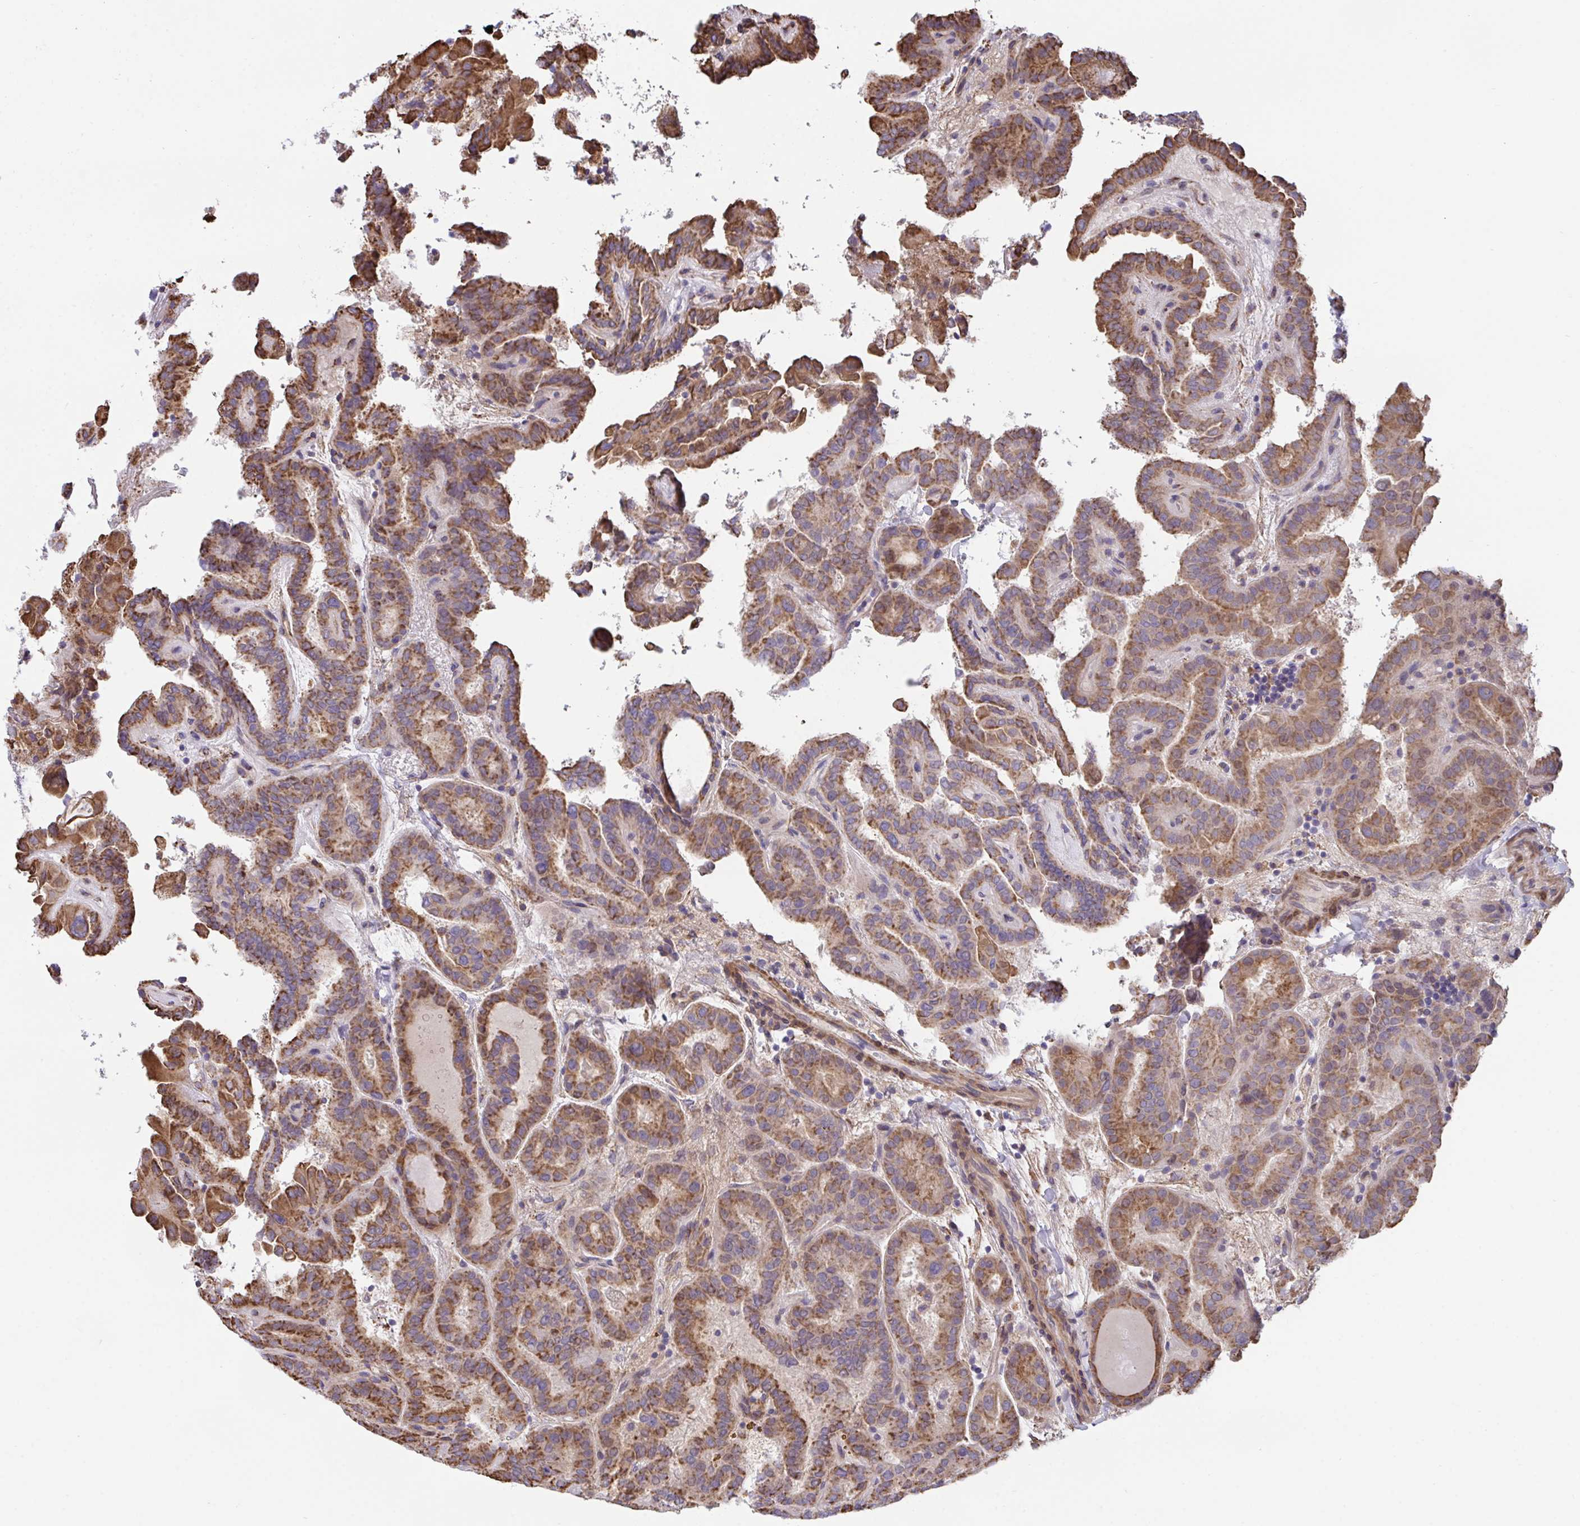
{"staining": {"intensity": "moderate", "quantity": ">75%", "location": "cytoplasmic/membranous"}, "tissue": "thyroid cancer", "cell_type": "Tumor cells", "image_type": "cancer", "snomed": [{"axis": "morphology", "description": "Papillary adenocarcinoma, NOS"}, {"axis": "topography", "description": "Thyroid gland"}], "caption": "Human papillary adenocarcinoma (thyroid) stained with a protein marker exhibits moderate staining in tumor cells.", "gene": "PPIH", "patient": {"sex": "female", "age": 46}}